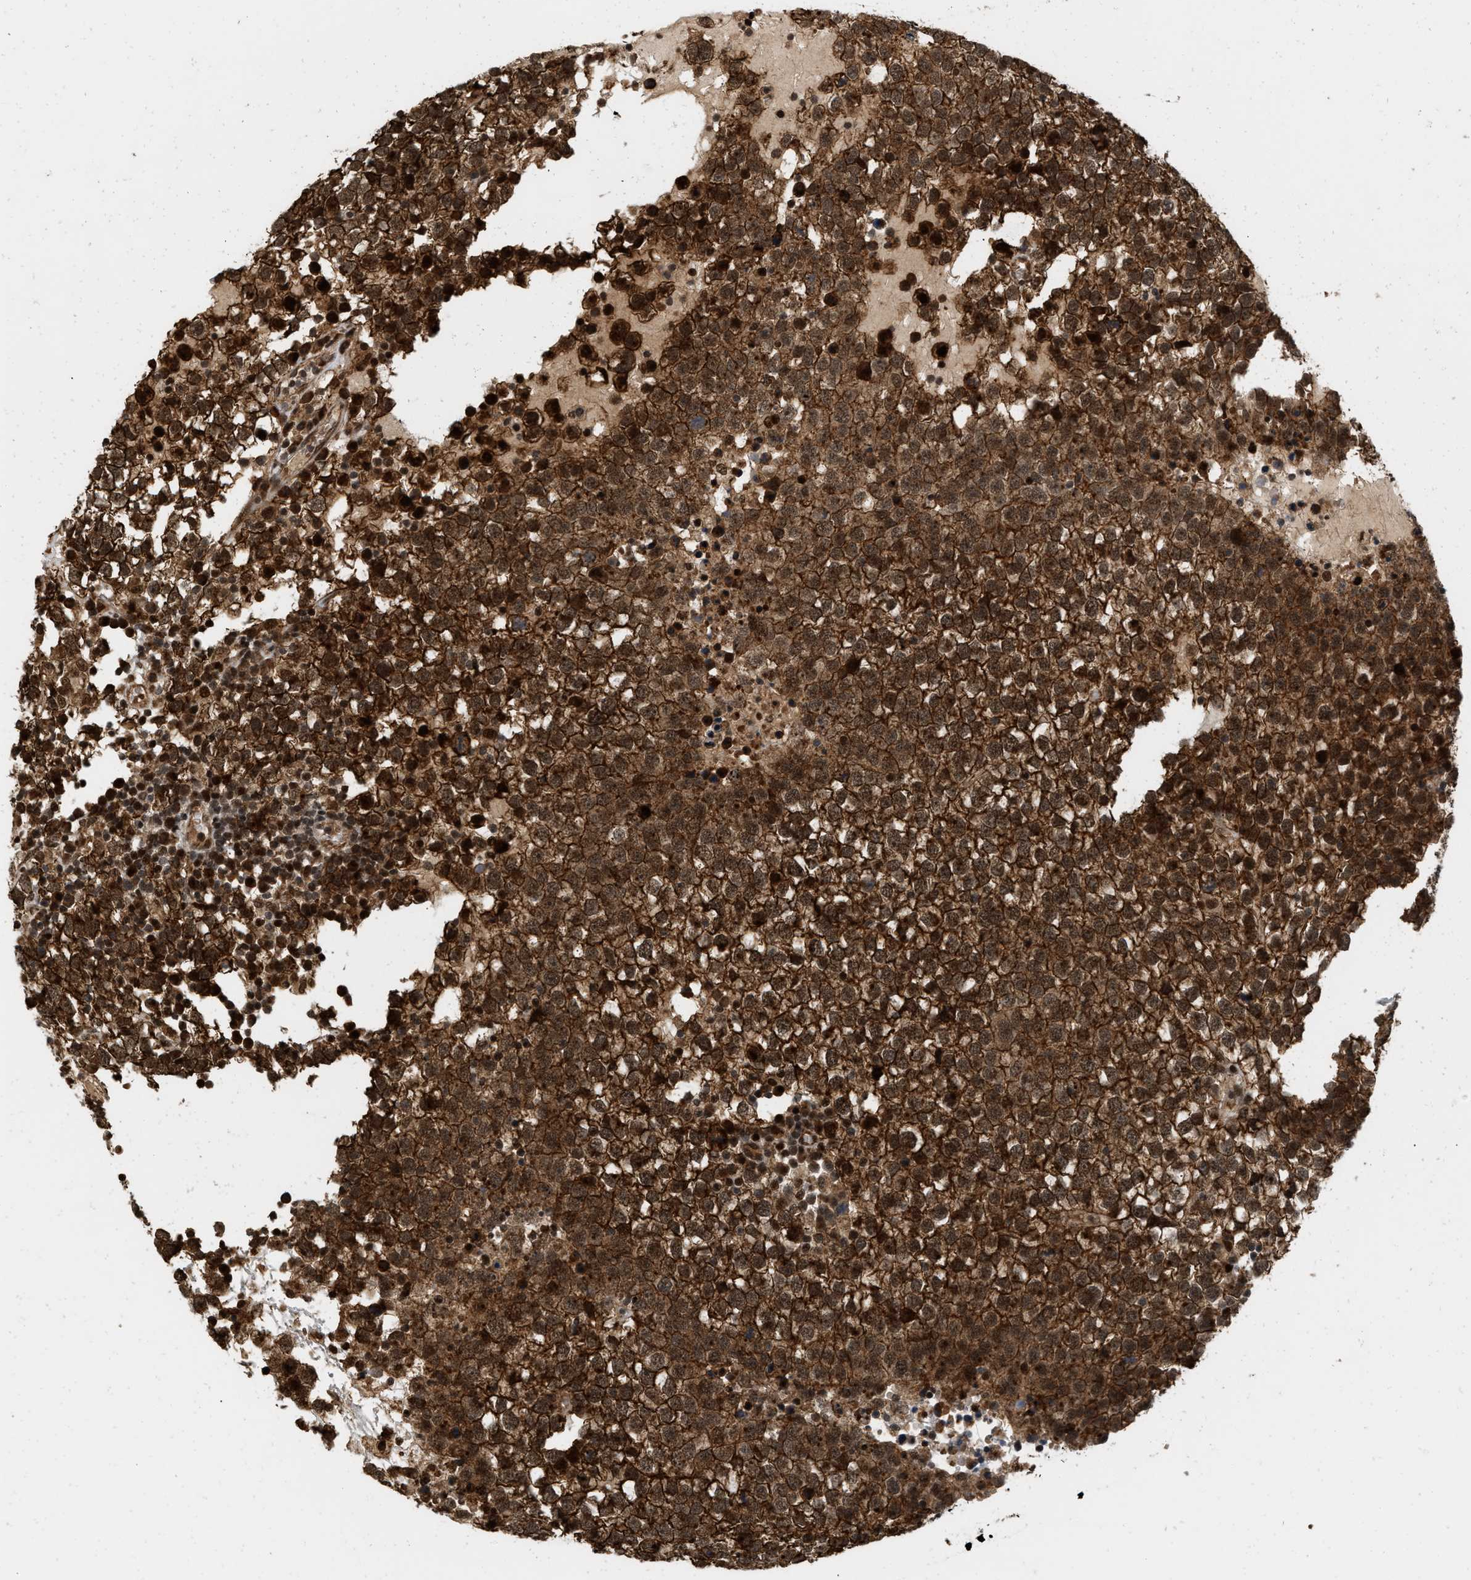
{"staining": {"intensity": "strong", "quantity": ">75%", "location": "cytoplasmic/membranous,nuclear"}, "tissue": "testis cancer", "cell_type": "Tumor cells", "image_type": "cancer", "snomed": [{"axis": "morphology", "description": "Seminoma, NOS"}, {"axis": "topography", "description": "Testis"}], "caption": "Strong cytoplasmic/membranous and nuclear staining for a protein is appreciated in approximately >75% of tumor cells of testis seminoma using immunohistochemistry.", "gene": "ANKRD11", "patient": {"sex": "male", "age": 65}}